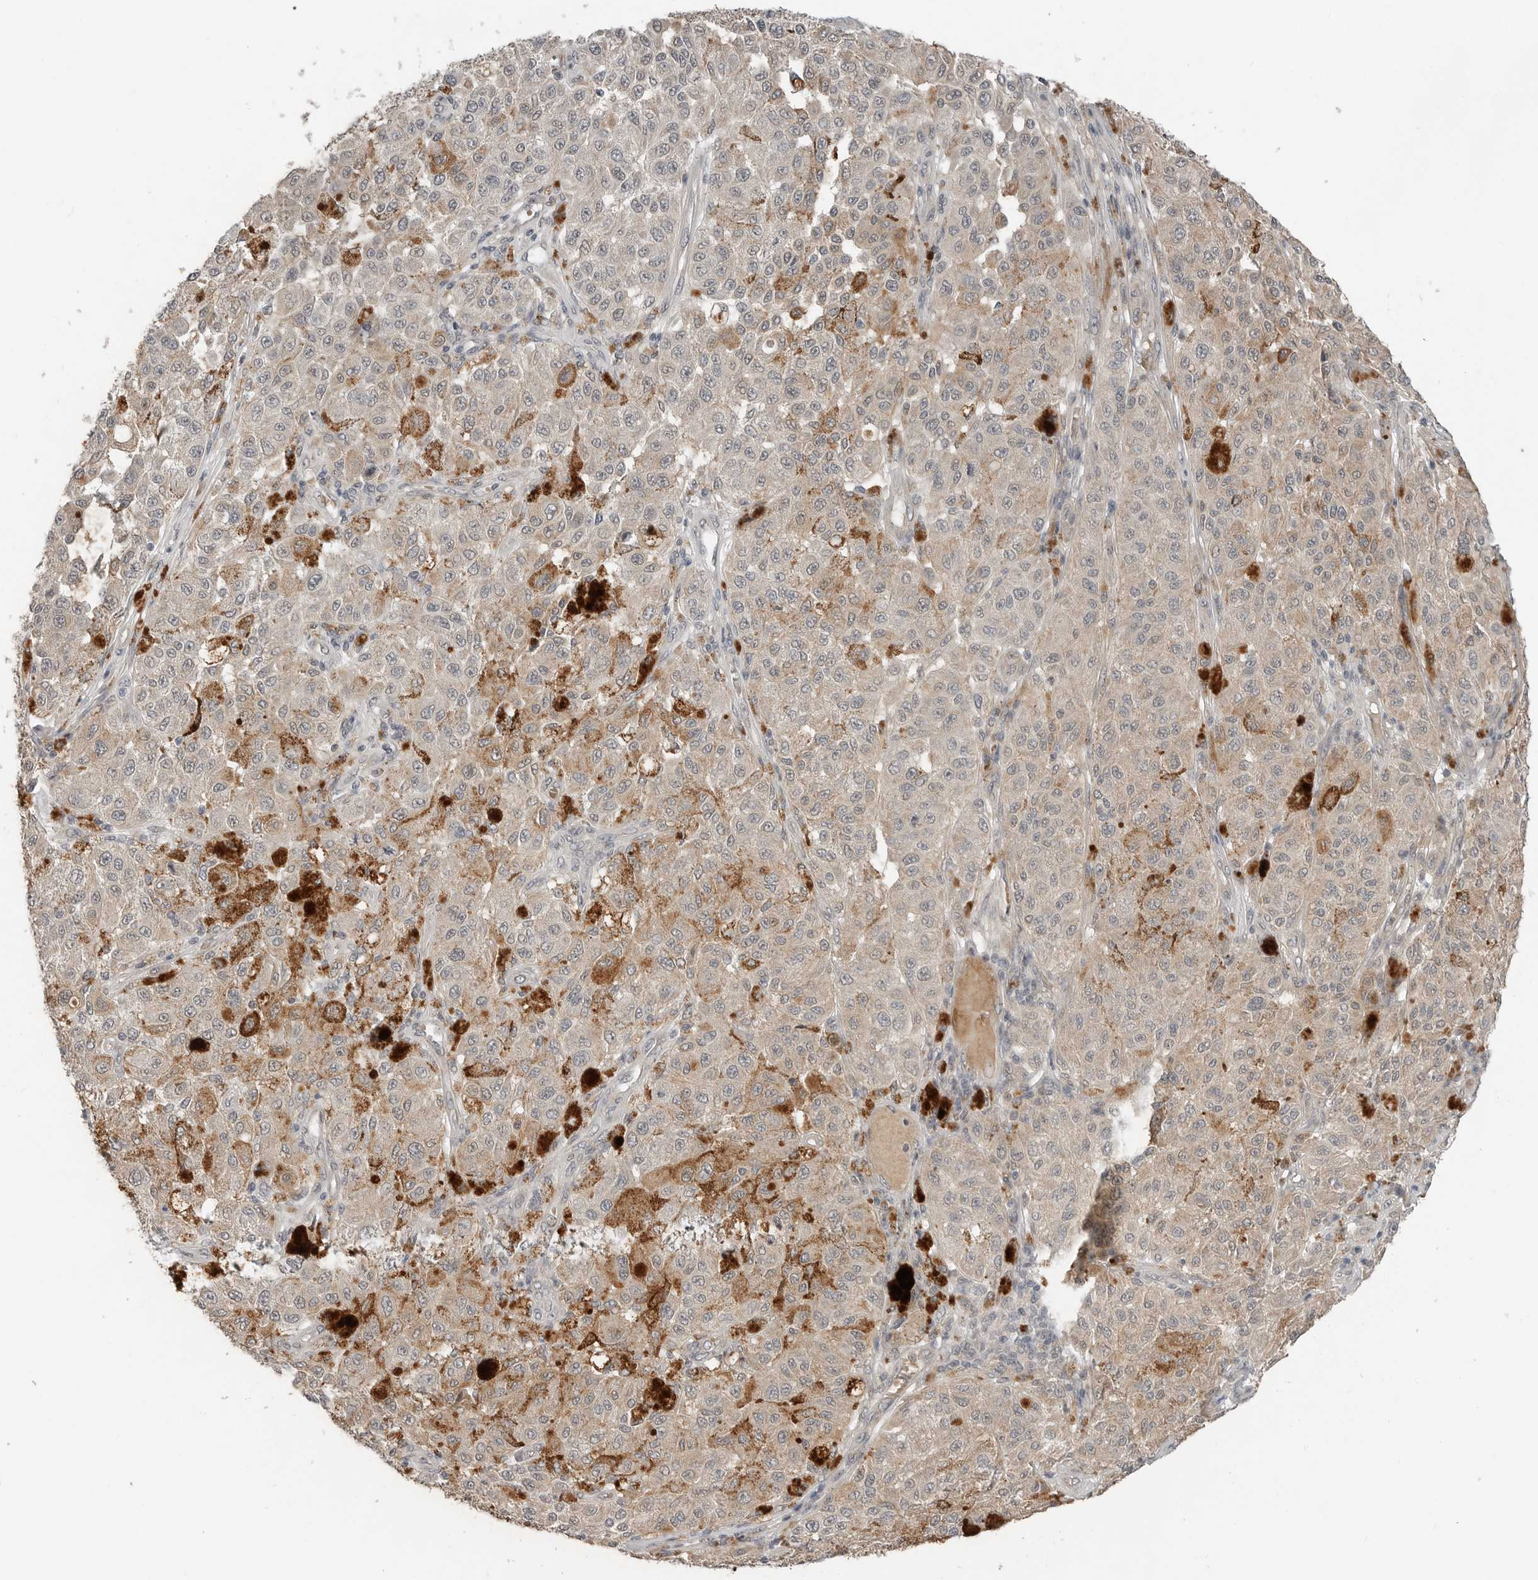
{"staining": {"intensity": "weak", "quantity": "25%-75%", "location": "cytoplasmic/membranous"}, "tissue": "melanoma", "cell_type": "Tumor cells", "image_type": "cancer", "snomed": [{"axis": "morphology", "description": "Malignant melanoma, NOS"}, {"axis": "topography", "description": "Skin"}], "caption": "High-magnification brightfield microscopy of malignant melanoma stained with DAB (brown) and counterstained with hematoxylin (blue). tumor cells exhibit weak cytoplasmic/membranous expression is identified in approximately25%-75% of cells. (IHC, brightfield microscopy, high magnification).", "gene": "FCRLB", "patient": {"sex": "female", "age": 64}}